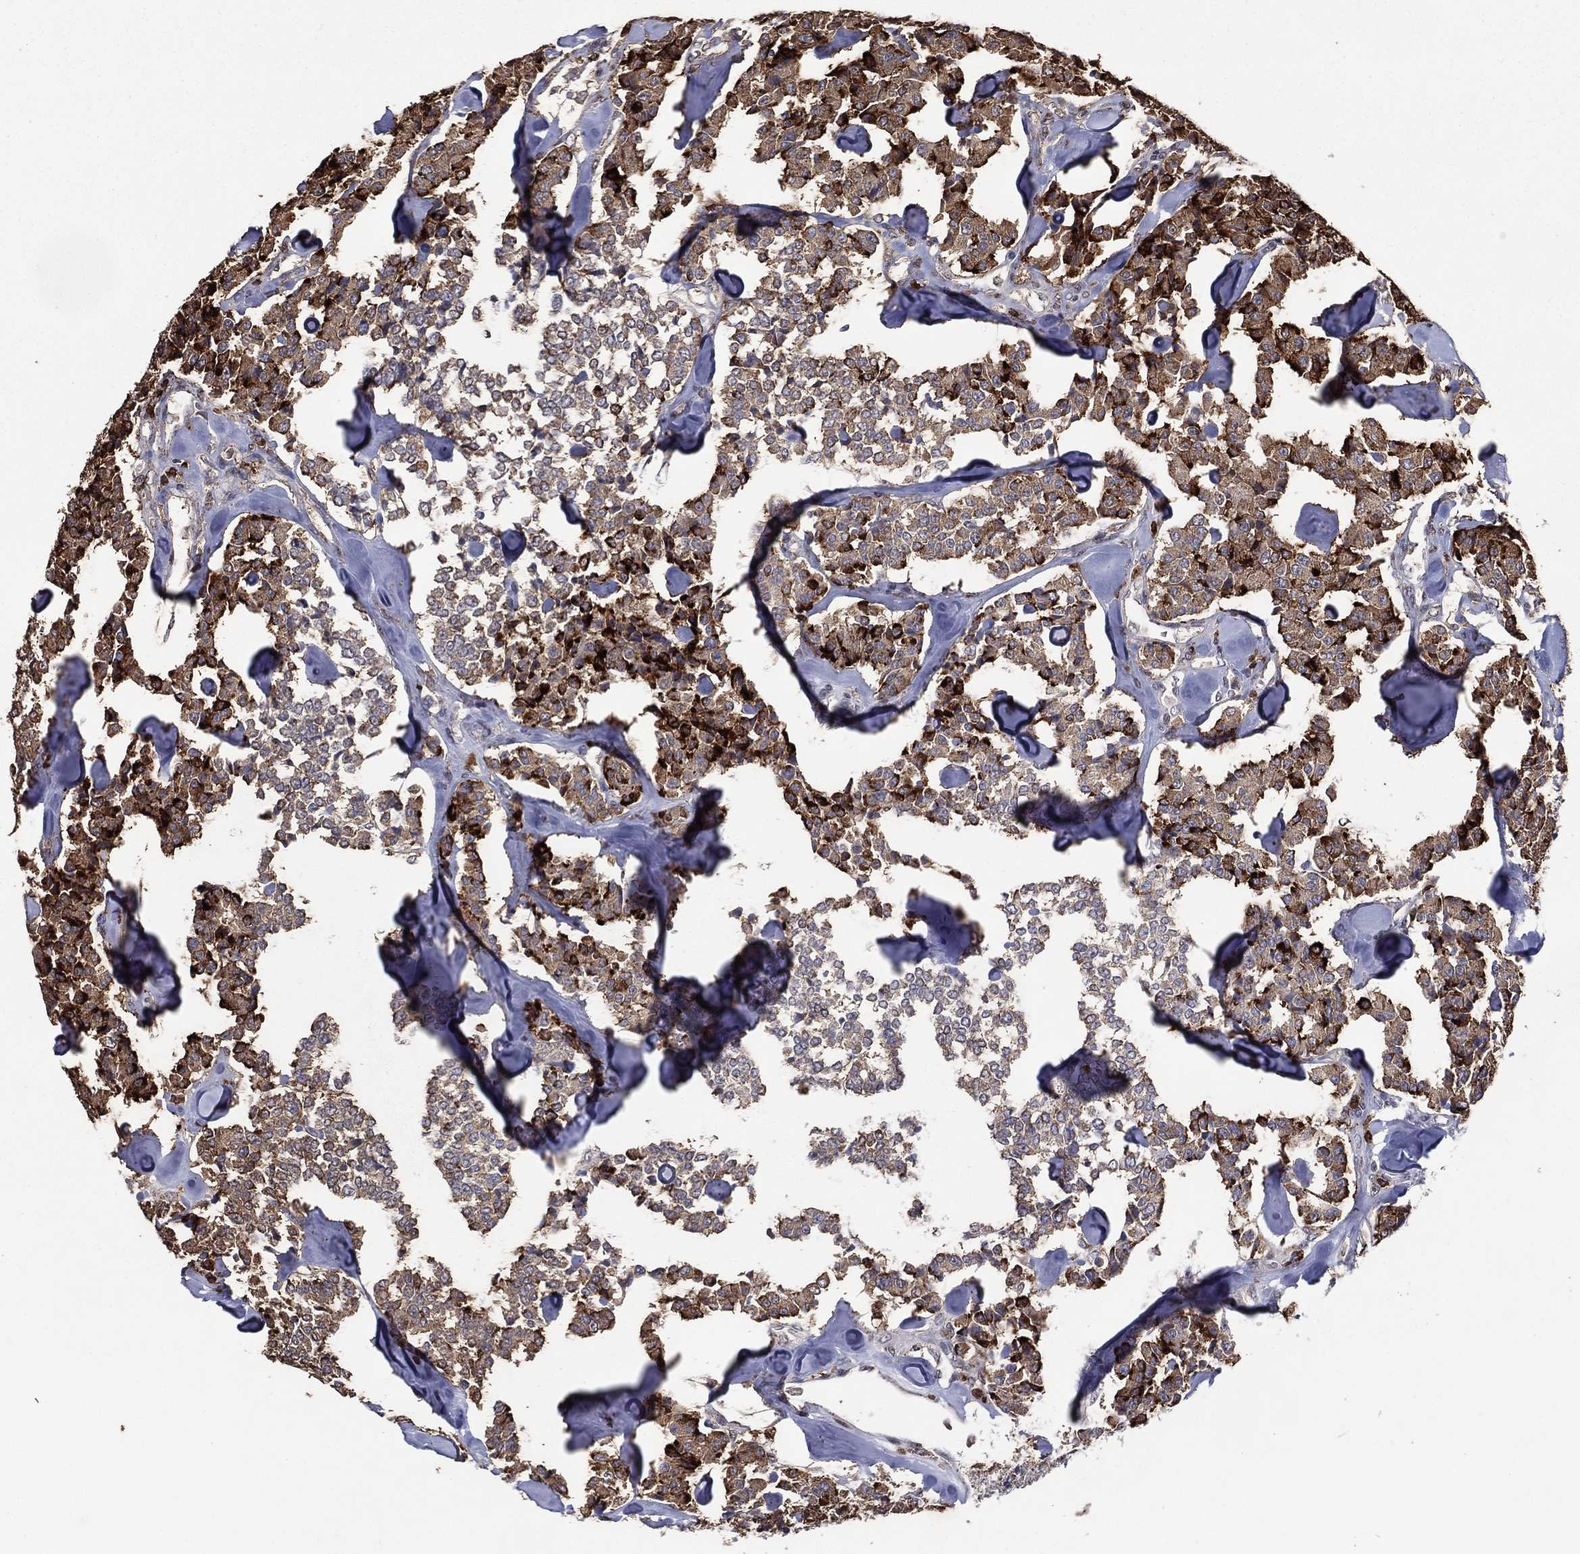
{"staining": {"intensity": "strong", "quantity": "<25%", "location": "cytoplasmic/membranous"}, "tissue": "carcinoid", "cell_type": "Tumor cells", "image_type": "cancer", "snomed": [{"axis": "morphology", "description": "Carcinoid, malignant, NOS"}, {"axis": "topography", "description": "Pancreas"}], "caption": "This is an image of immunohistochemistry staining of malignant carcinoid, which shows strong positivity in the cytoplasmic/membranous of tumor cells.", "gene": "GPR183", "patient": {"sex": "male", "age": 41}}